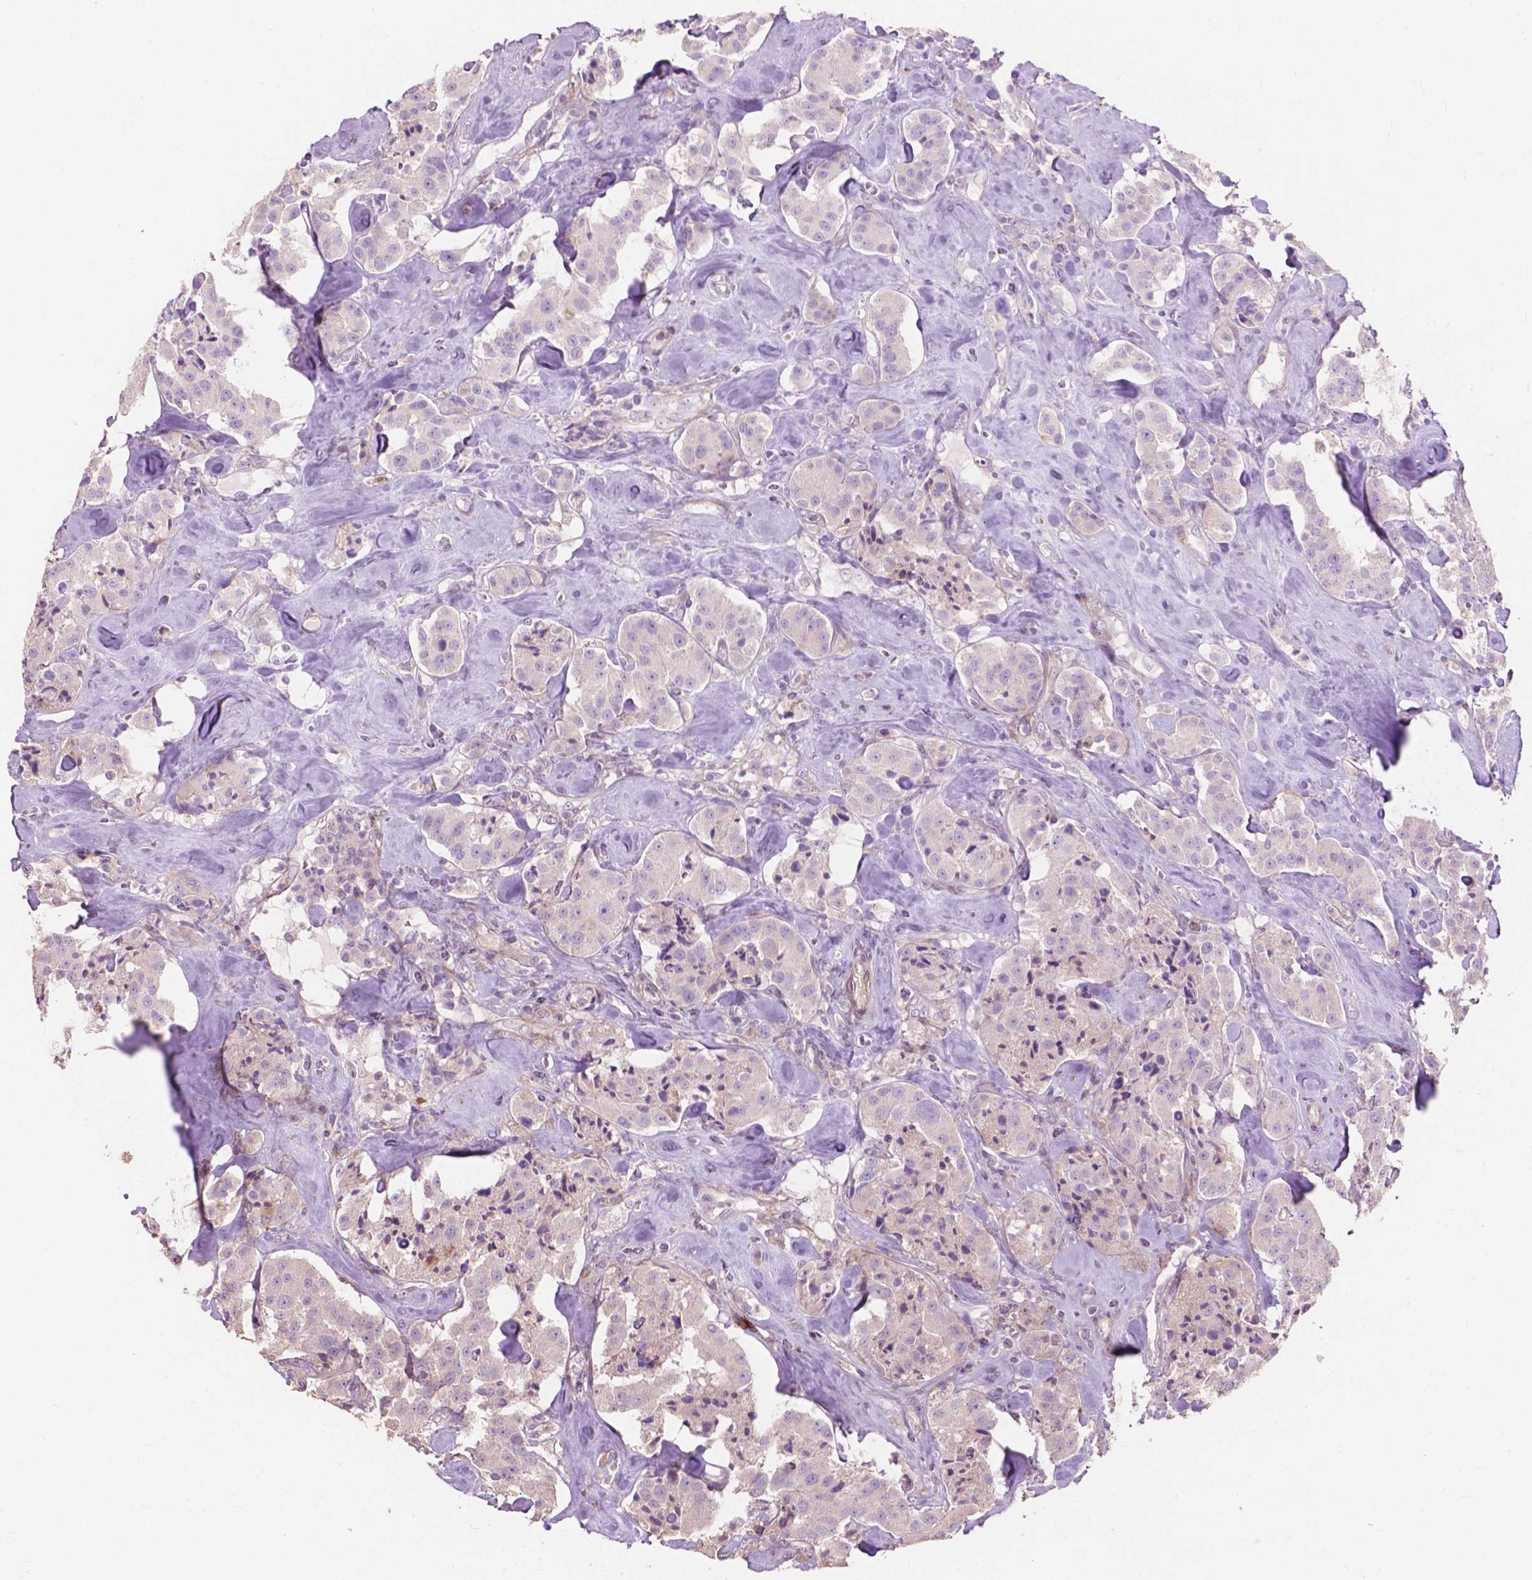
{"staining": {"intensity": "negative", "quantity": "none", "location": "none"}, "tissue": "carcinoid", "cell_type": "Tumor cells", "image_type": "cancer", "snomed": [{"axis": "morphology", "description": "Carcinoid, malignant, NOS"}, {"axis": "topography", "description": "Pancreas"}], "caption": "Immunohistochemistry of carcinoid reveals no expression in tumor cells. (Brightfield microscopy of DAB (3,3'-diaminobenzidine) immunohistochemistry (IHC) at high magnification).", "gene": "FNIP1", "patient": {"sex": "male", "age": 41}}